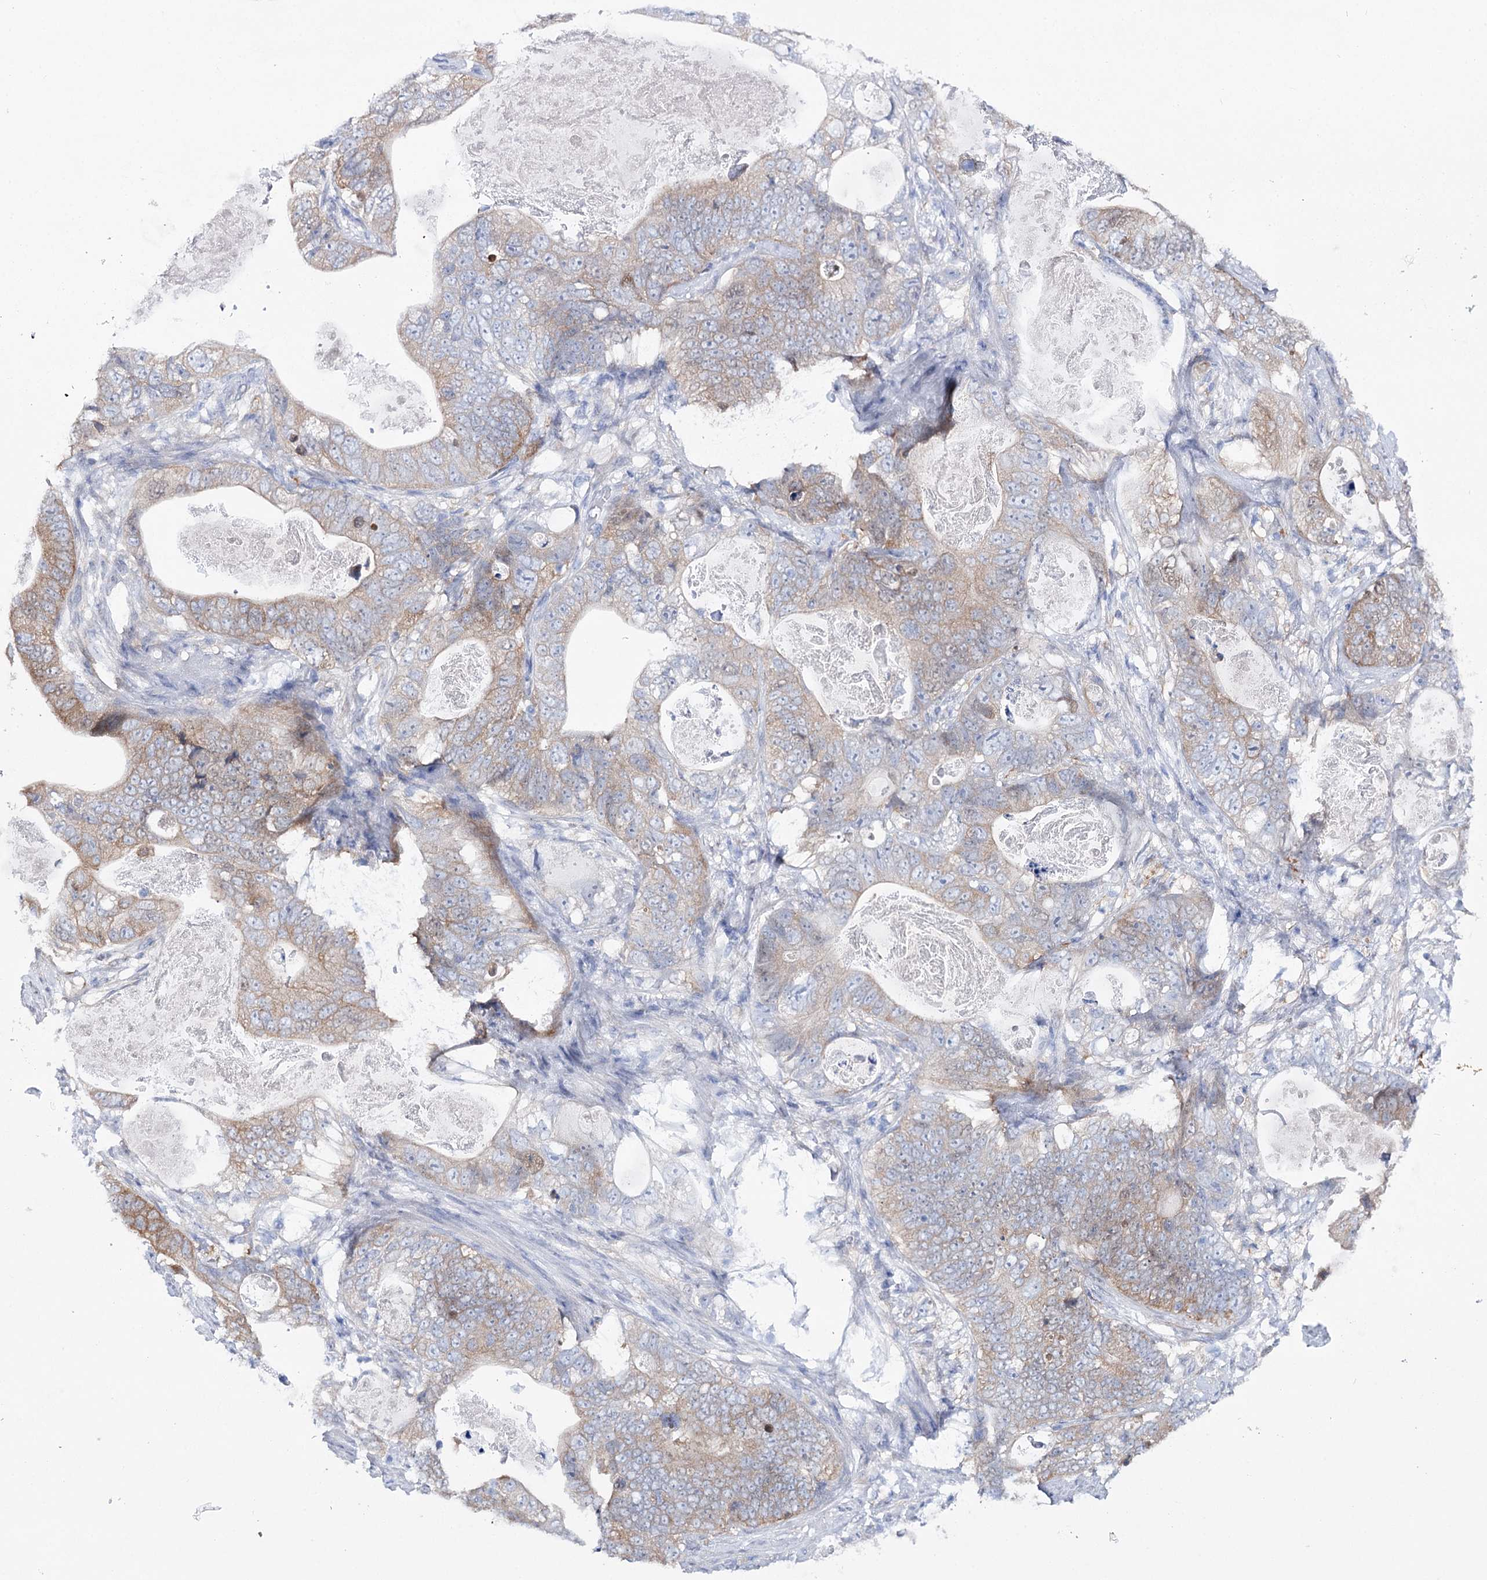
{"staining": {"intensity": "weak", "quantity": "25%-75%", "location": "cytoplasmic/membranous"}, "tissue": "stomach cancer", "cell_type": "Tumor cells", "image_type": "cancer", "snomed": [{"axis": "morphology", "description": "Normal tissue, NOS"}, {"axis": "morphology", "description": "Adenocarcinoma, NOS"}, {"axis": "topography", "description": "Stomach"}], "caption": "Human stomach adenocarcinoma stained with a brown dye exhibits weak cytoplasmic/membranous positive positivity in approximately 25%-75% of tumor cells.", "gene": "UGDH", "patient": {"sex": "female", "age": 89}}